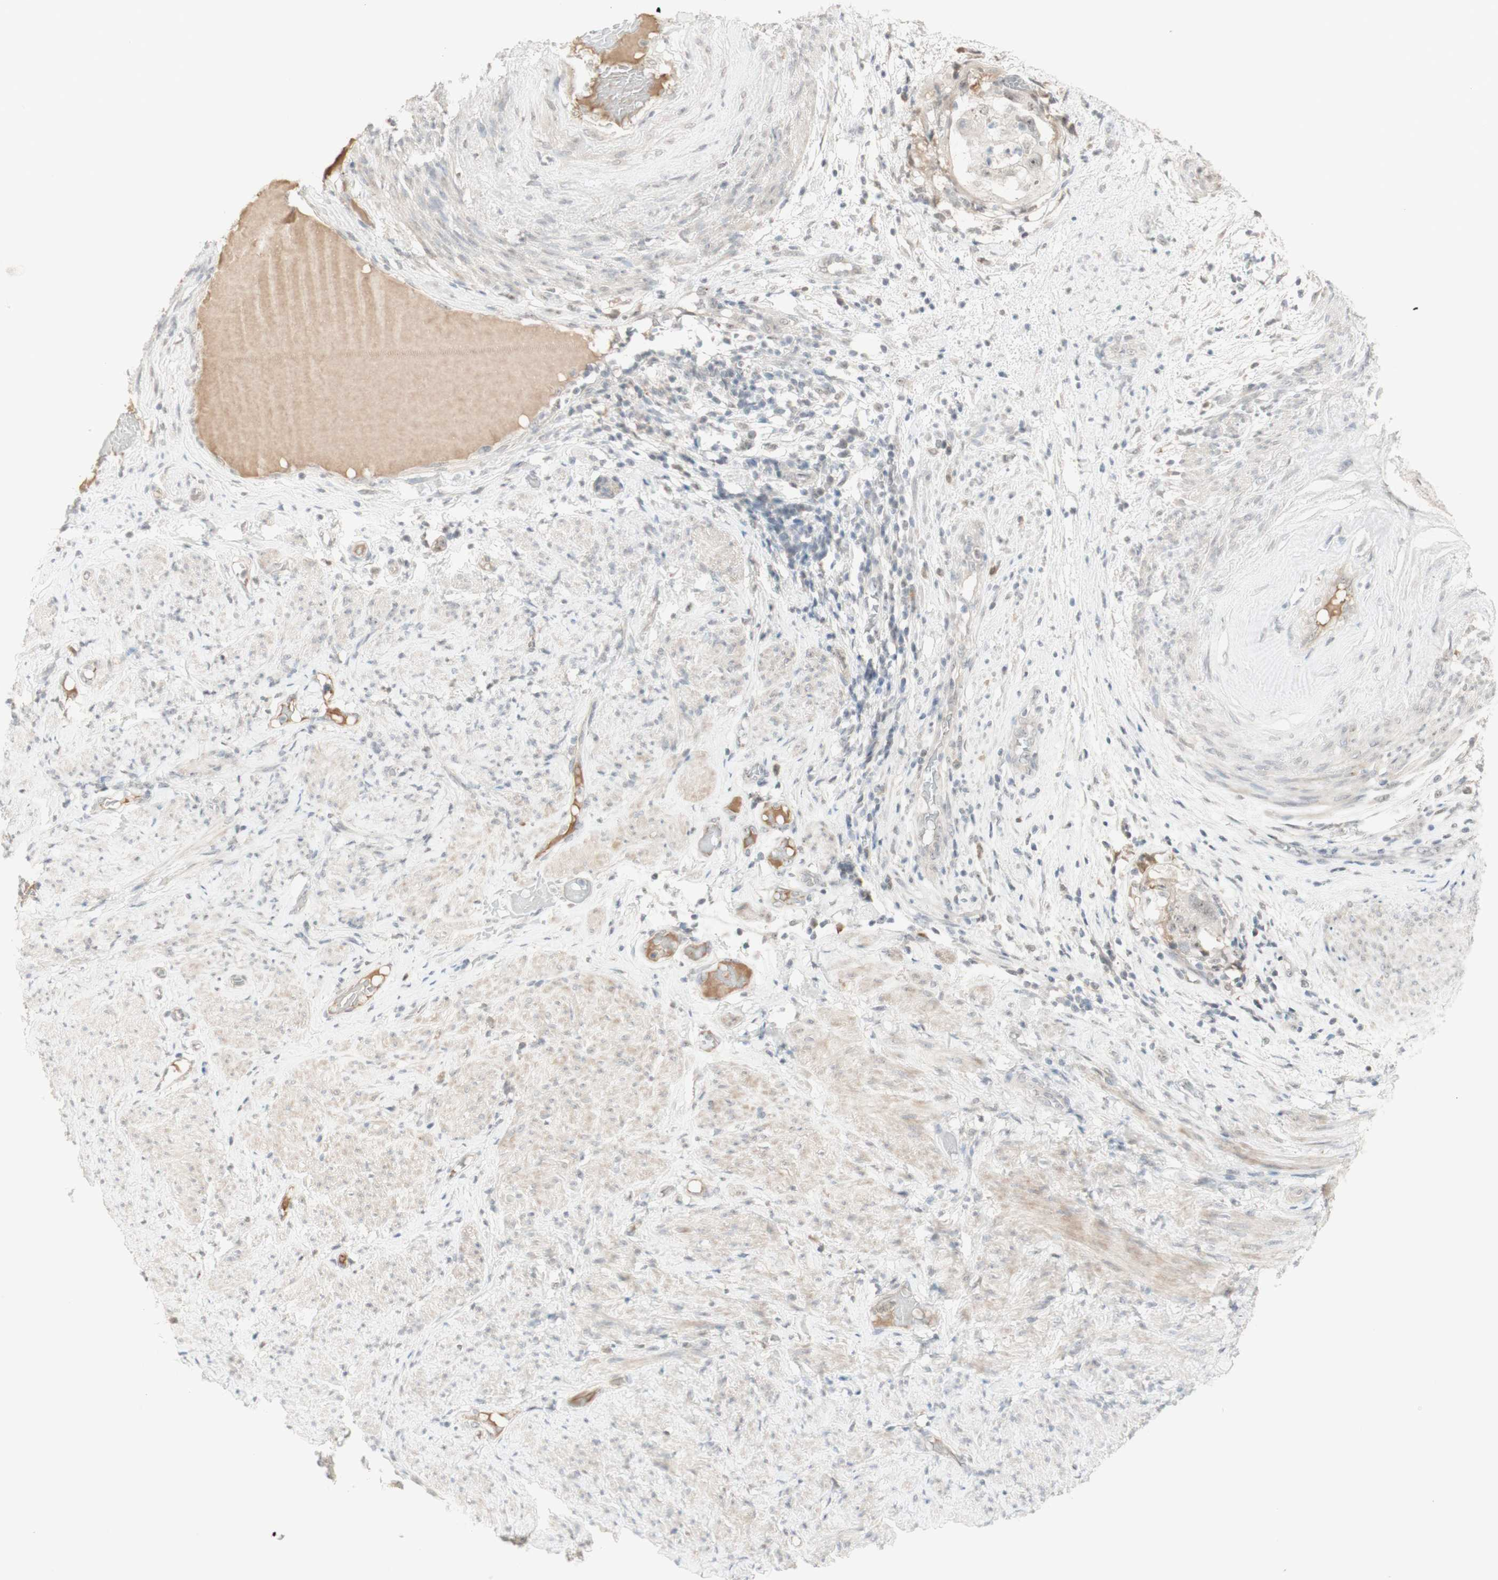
{"staining": {"intensity": "negative", "quantity": "none", "location": "none"}, "tissue": "endometrial cancer", "cell_type": "Tumor cells", "image_type": "cancer", "snomed": [{"axis": "morphology", "description": "Adenocarcinoma, NOS"}, {"axis": "topography", "description": "Endometrium"}], "caption": "Immunohistochemical staining of human endometrial cancer (adenocarcinoma) displays no significant positivity in tumor cells. (DAB immunohistochemistry (IHC) visualized using brightfield microscopy, high magnification).", "gene": "PLCD4", "patient": {"sex": "female", "age": 85}}